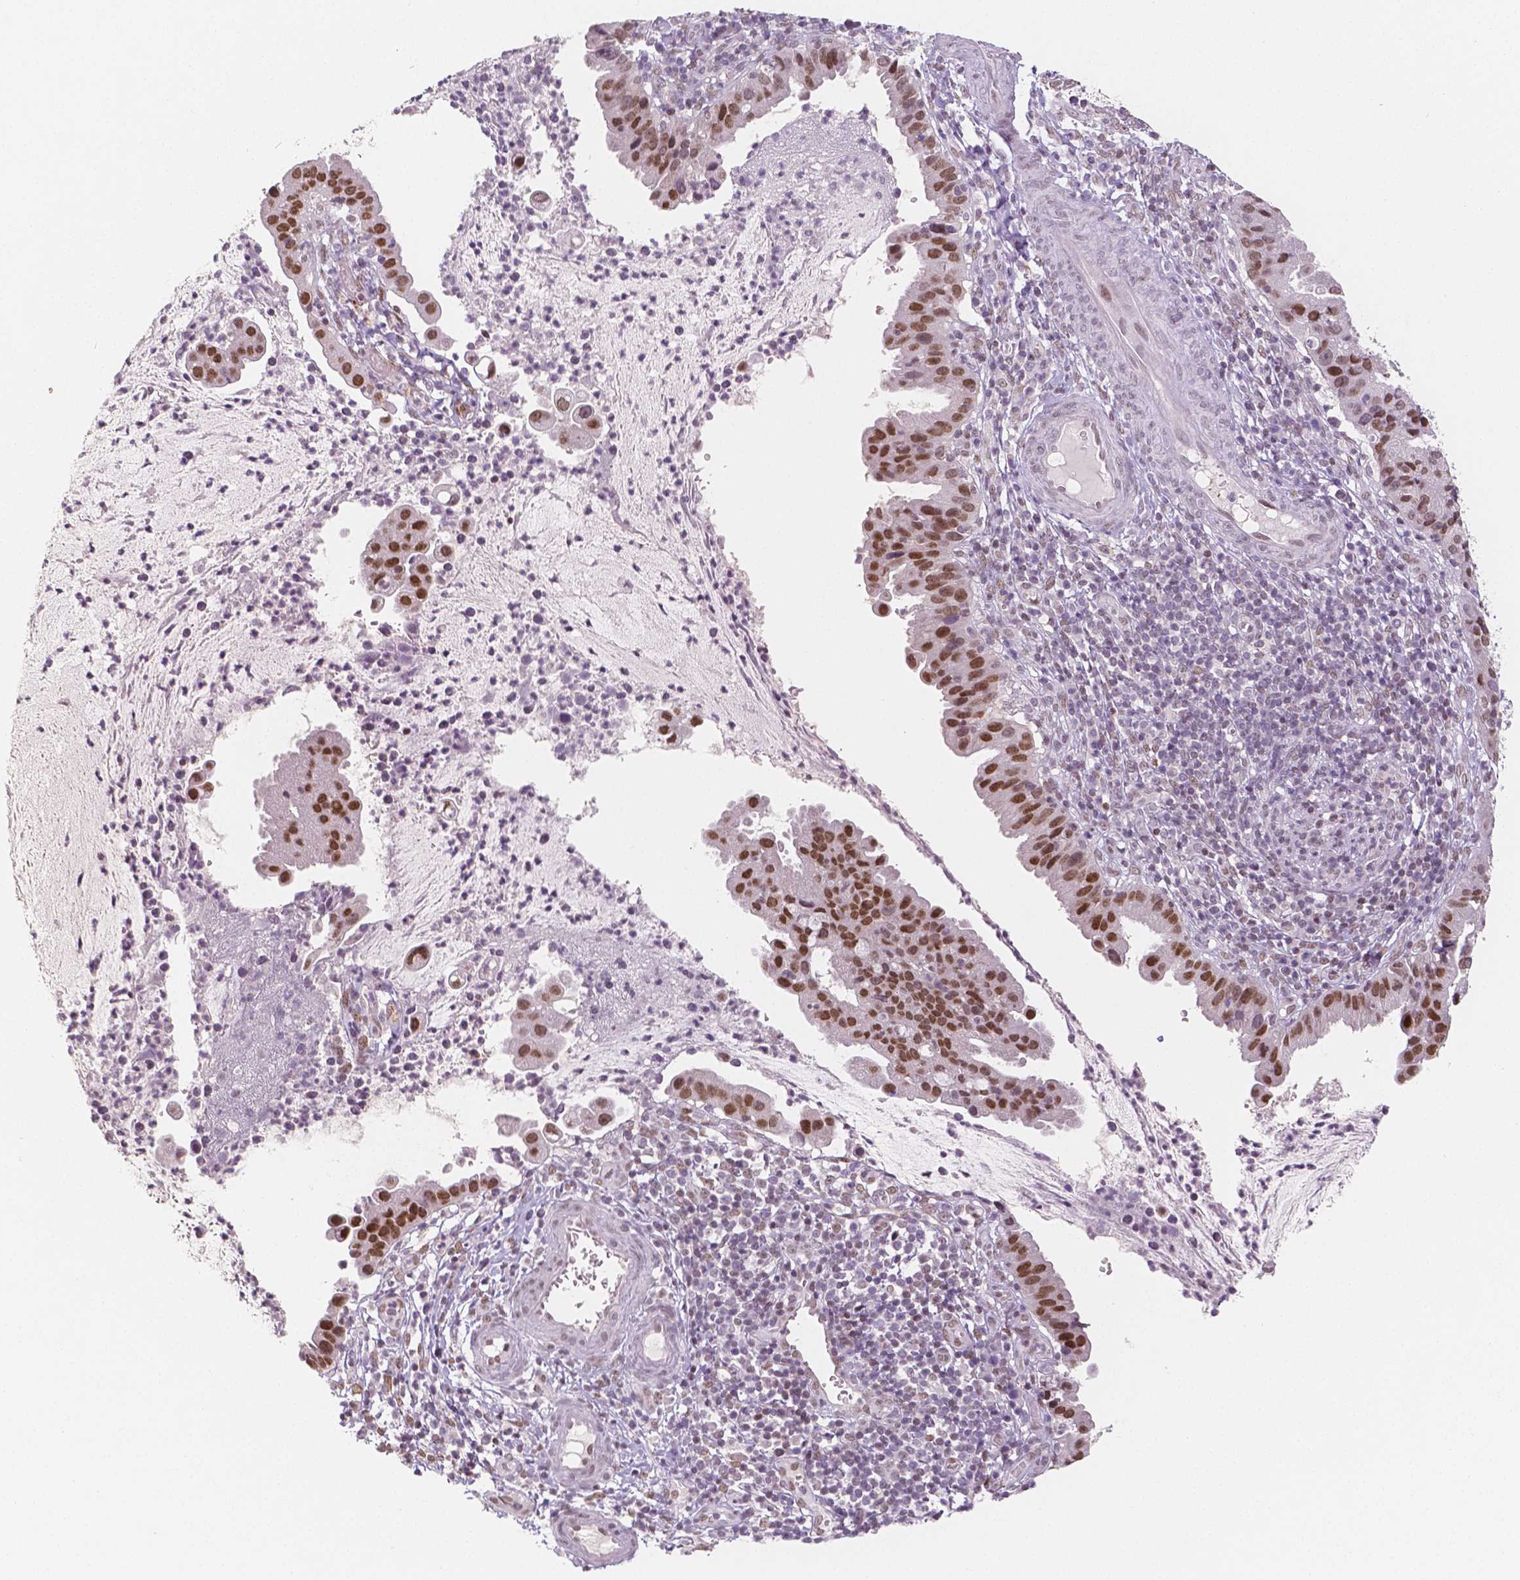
{"staining": {"intensity": "moderate", "quantity": ">75%", "location": "nuclear"}, "tissue": "cervical cancer", "cell_type": "Tumor cells", "image_type": "cancer", "snomed": [{"axis": "morphology", "description": "Adenocarcinoma, NOS"}, {"axis": "topography", "description": "Cervix"}], "caption": "Protein expression by IHC displays moderate nuclear positivity in approximately >75% of tumor cells in cervical cancer (adenocarcinoma).", "gene": "KDM5B", "patient": {"sex": "female", "age": 34}}